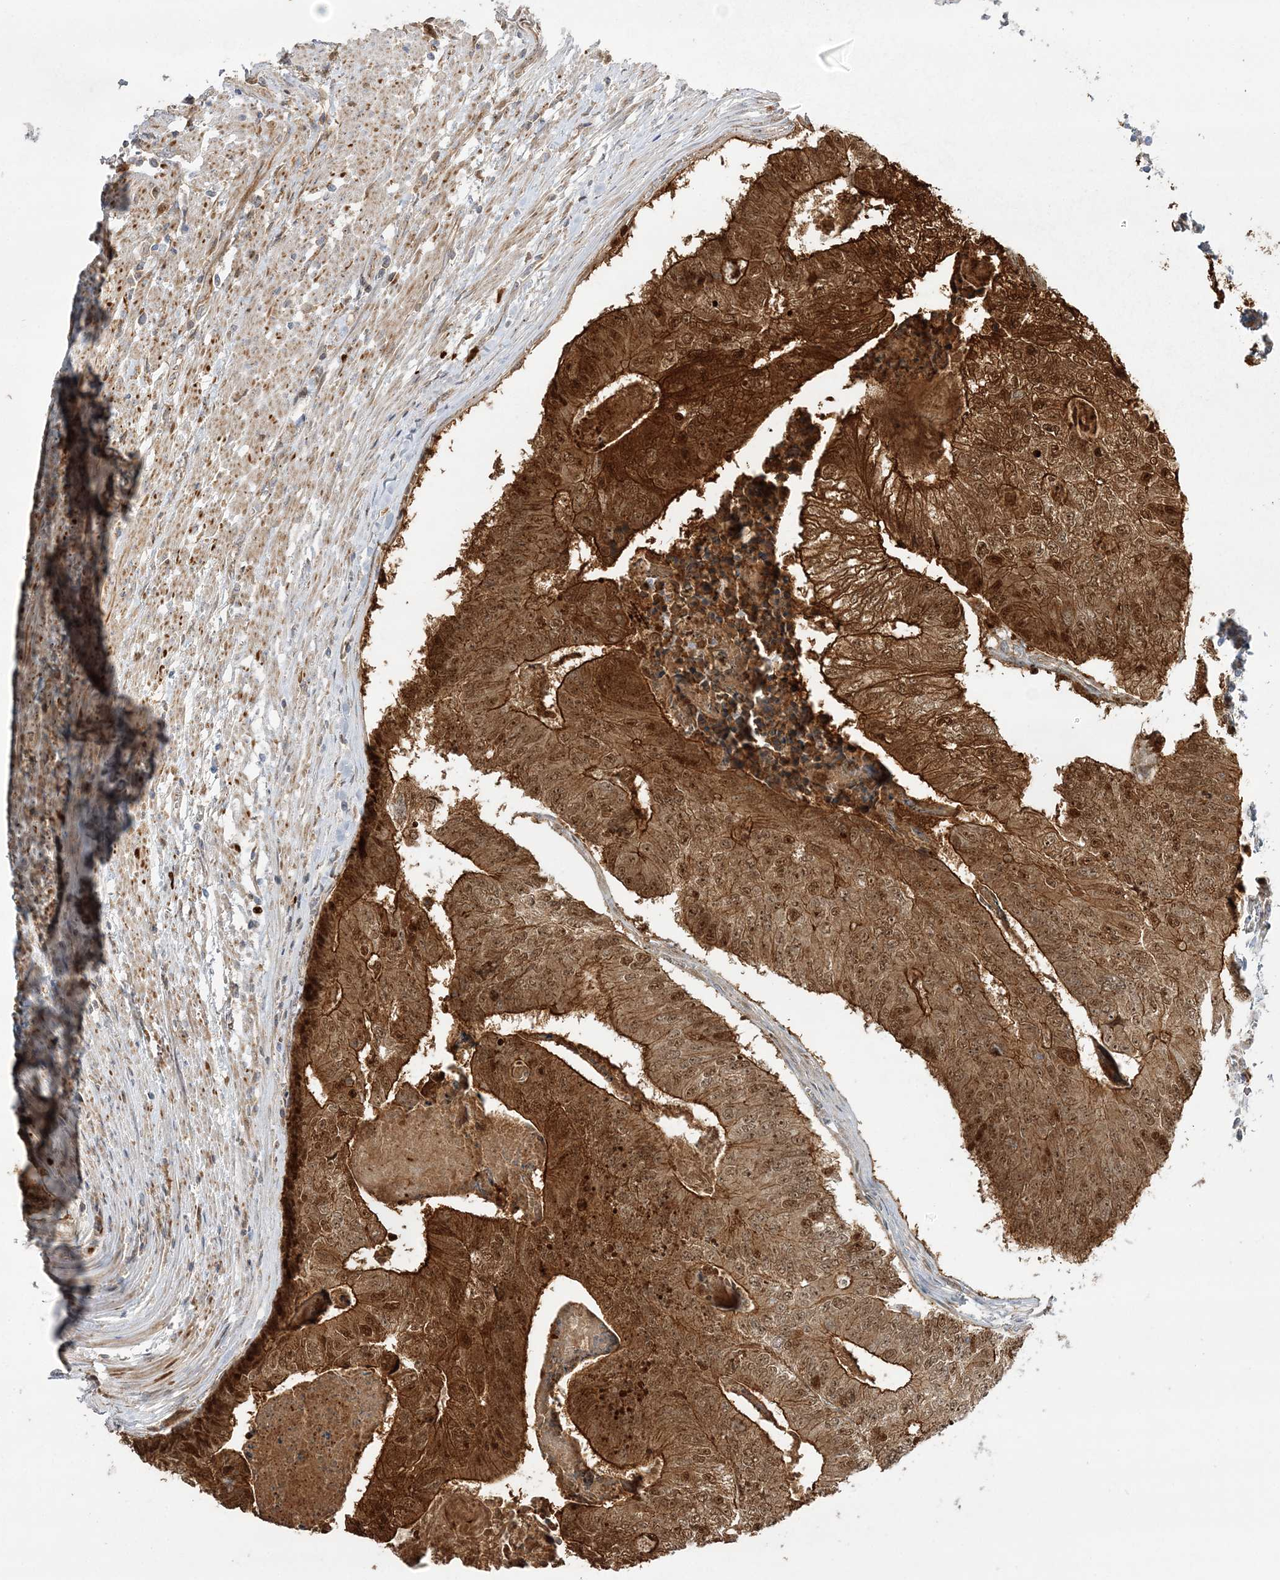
{"staining": {"intensity": "strong", "quantity": ">75%", "location": "cytoplasmic/membranous,nuclear"}, "tissue": "colorectal cancer", "cell_type": "Tumor cells", "image_type": "cancer", "snomed": [{"axis": "morphology", "description": "Adenocarcinoma, NOS"}, {"axis": "topography", "description": "Colon"}], "caption": "Colorectal adenocarcinoma stained with DAB (3,3'-diaminobenzidine) immunohistochemistry (IHC) reveals high levels of strong cytoplasmic/membranous and nuclear staining in approximately >75% of tumor cells.", "gene": "NPM3", "patient": {"sex": "female", "age": 67}}